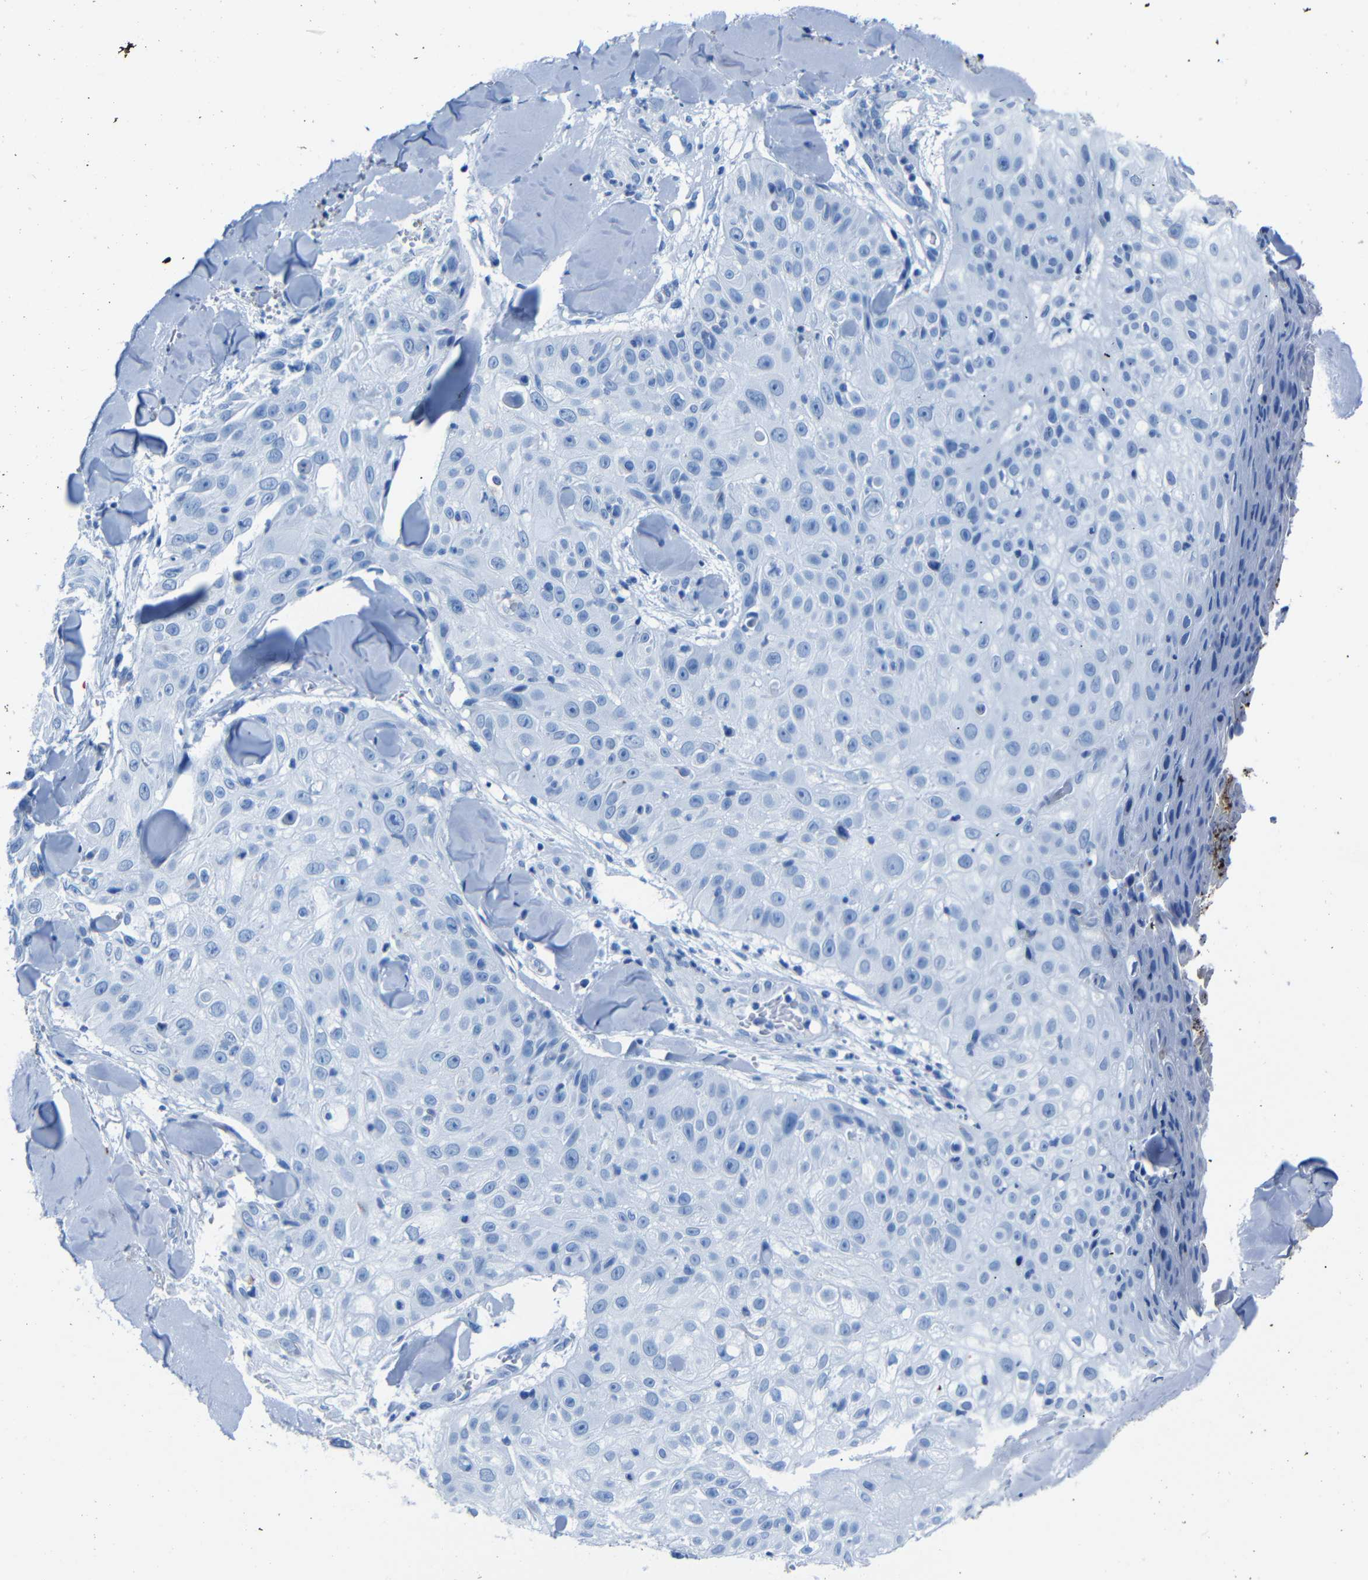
{"staining": {"intensity": "negative", "quantity": "none", "location": "none"}, "tissue": "skin cancer", "cell_type": "Tumor cells", "image_type": "cancer", "snomed": [{"axis": "morphology", "description": "Squamous cell carcinoma, NOS"}, {"axis": "topography", "description": "Skin"}], "caption": "This is an IHC histopathology image of skin cancer. There is no staining in tumor cells.", "gene": "CLDN11", "patient": {"sex": "male", "age": 86}}